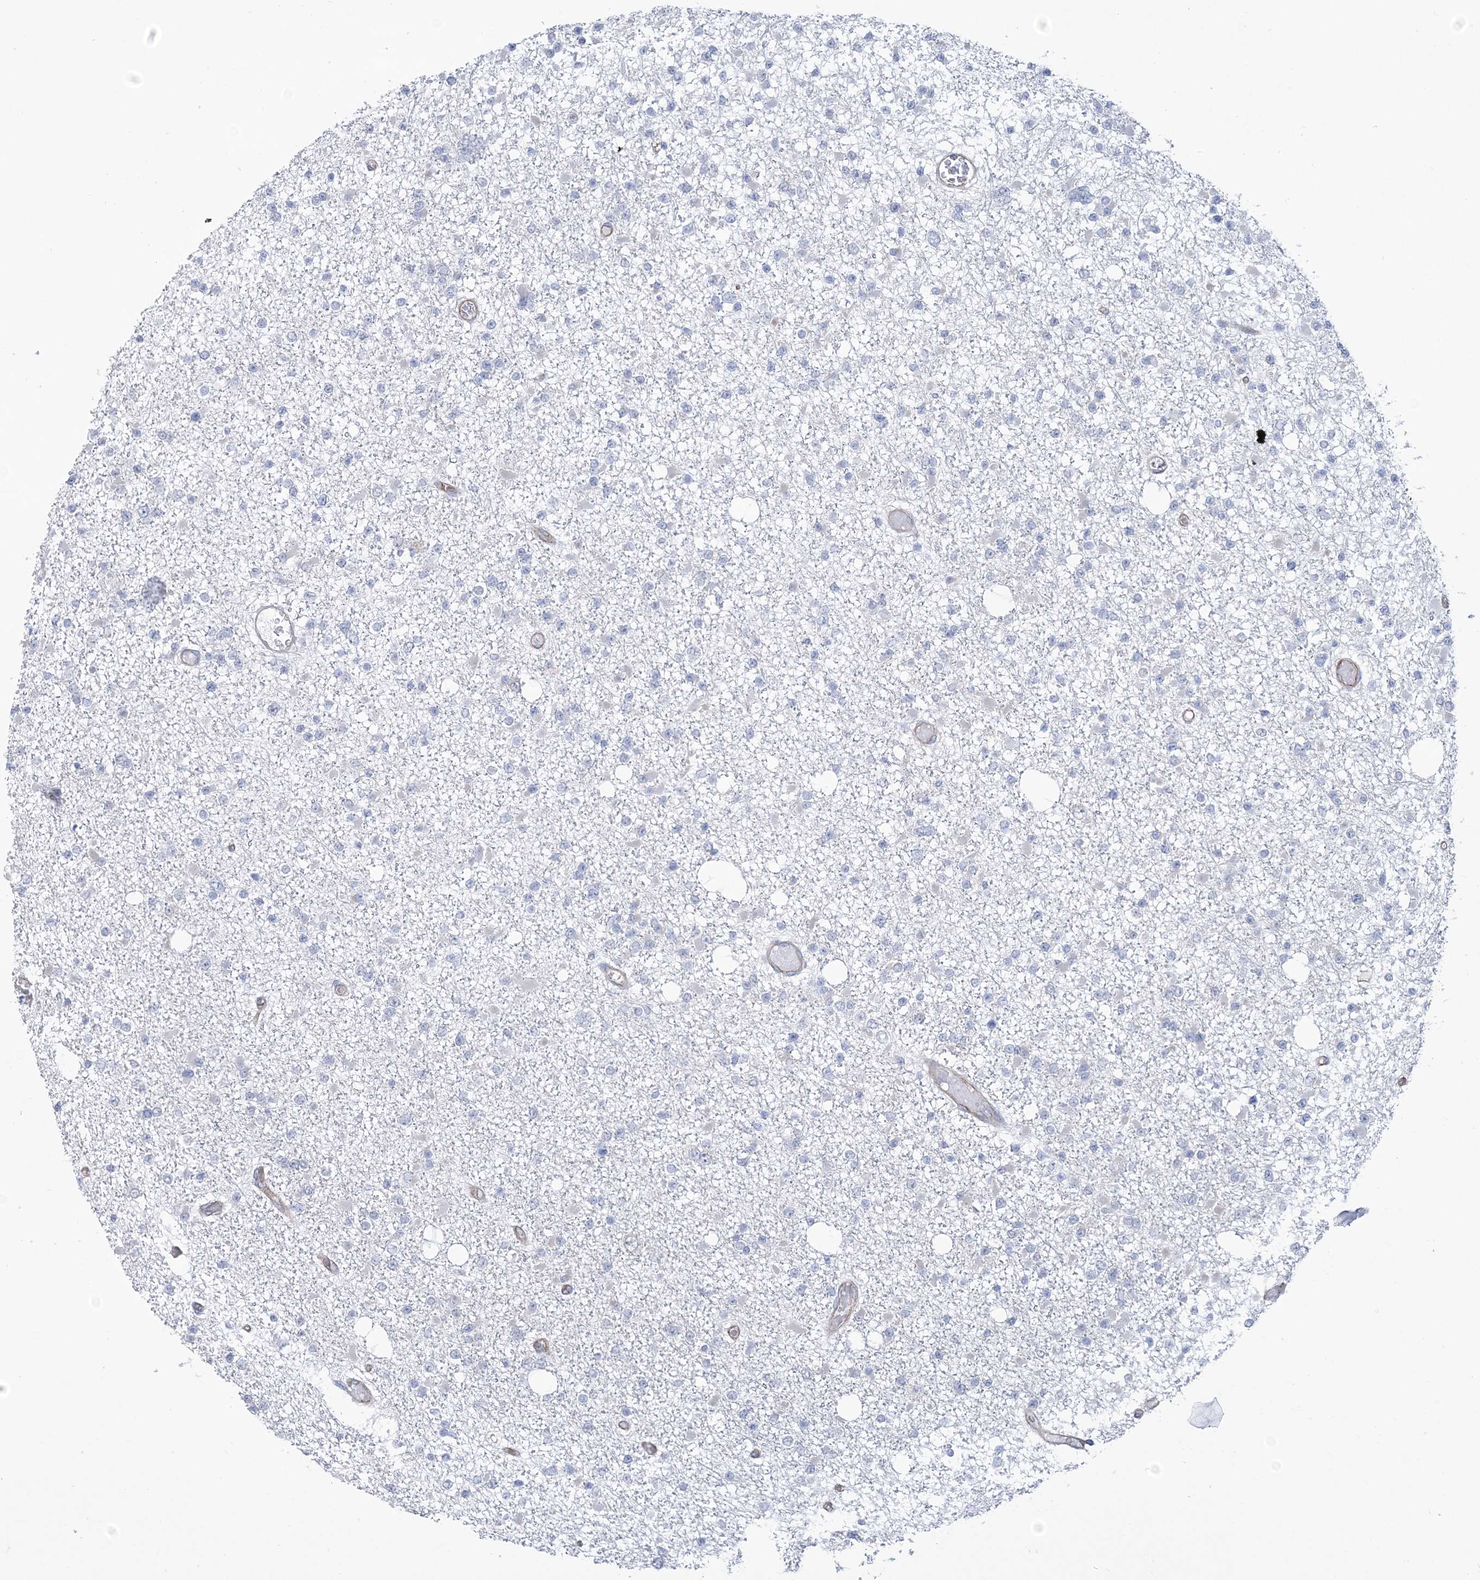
{"staining": {"intensity": "negative", "quantity": "none", "location": "none"}, "tissue": "glioma", "cell_type": "Tumor cells", "image_type": "cancer", "snomed": [{"axis": "morphology", "description": "Glioma, malignant, Low grade"}, {"axis": "topography", "description": "Brain"}], "caption": "Tumor cells are negative for brown protein staining in malignant low-grade glioma.", "gene": "RAB11FIP5", "patient": {"sex": "female", "age": 22}}